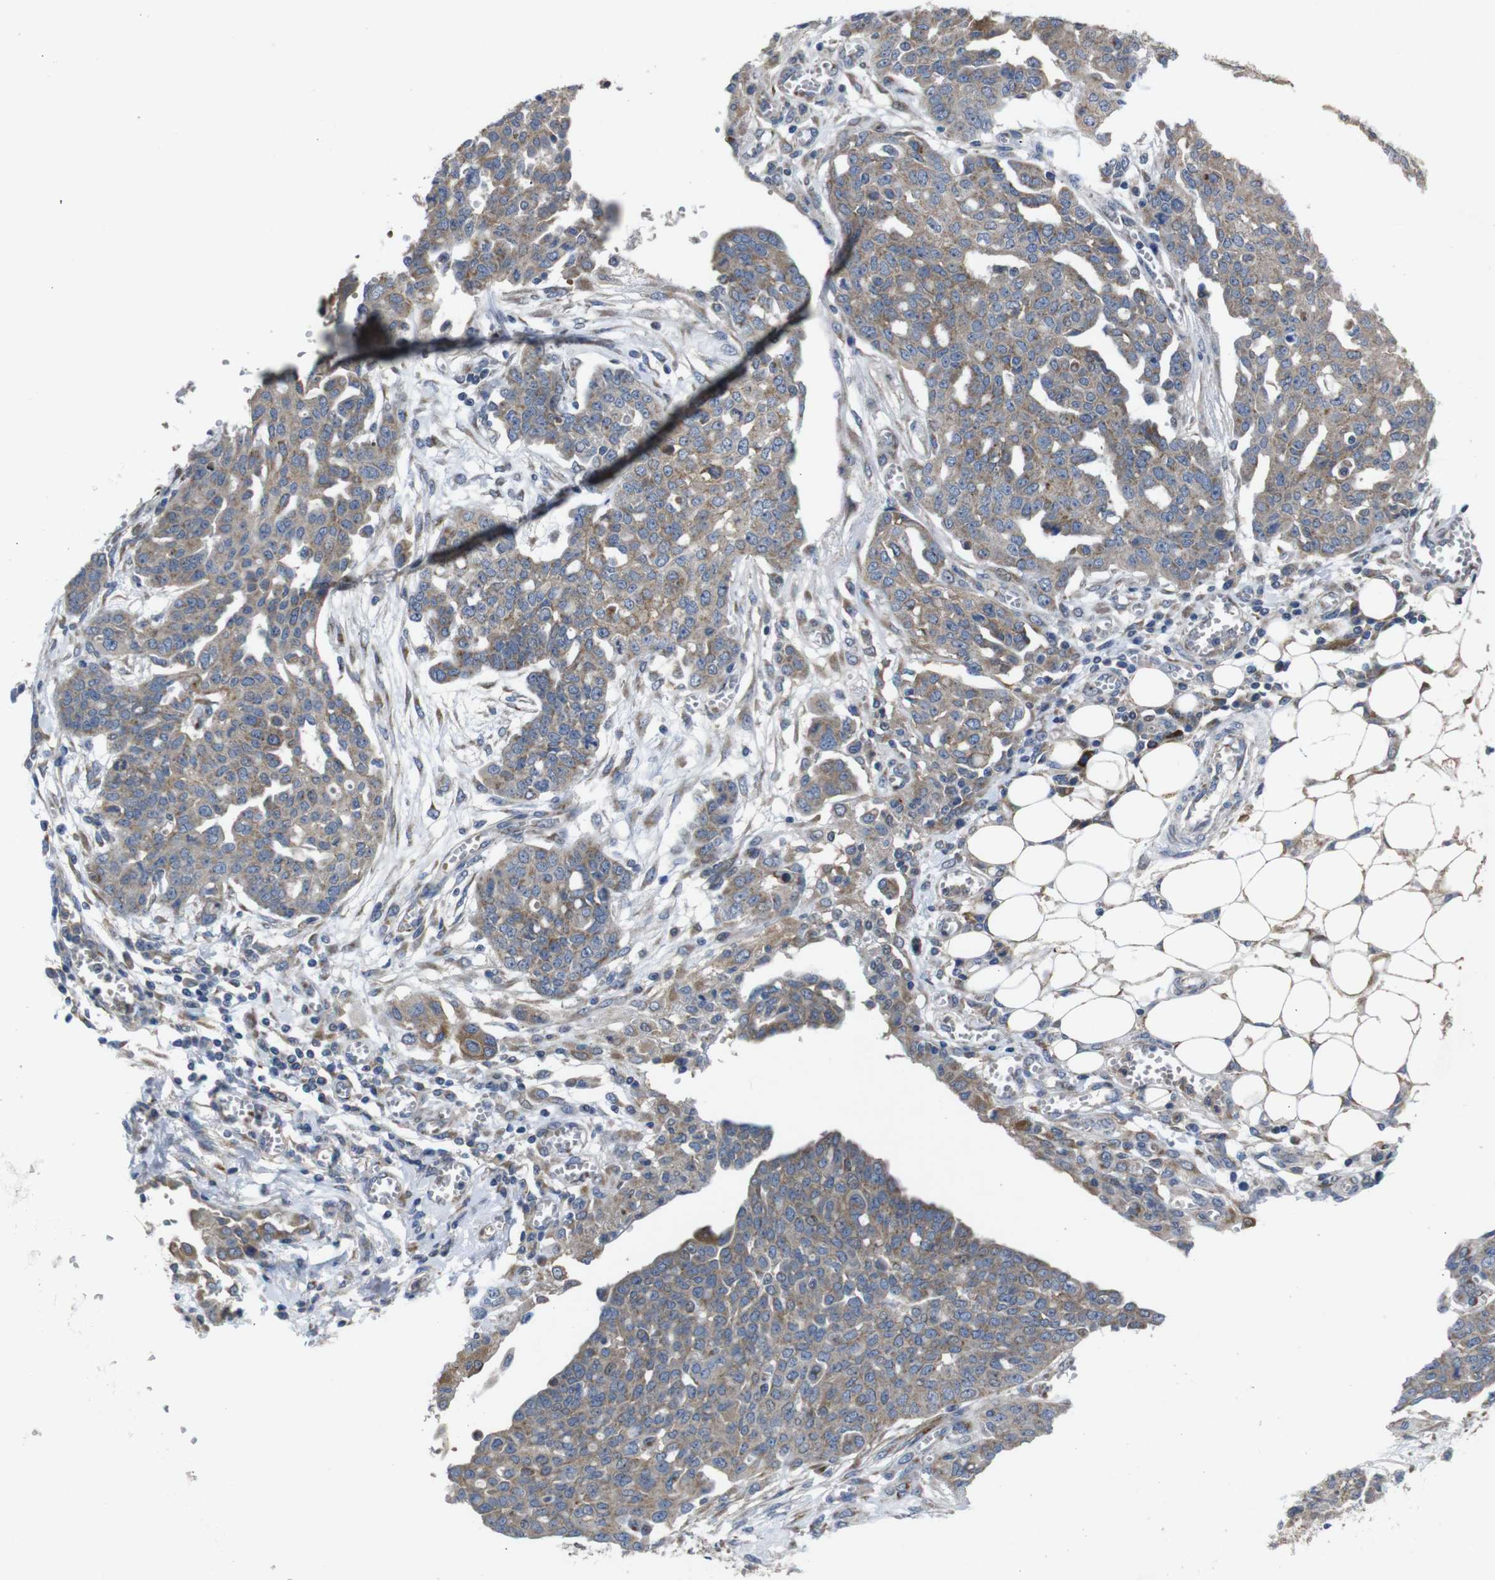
{"staining": {"intensity": "weak", "quantity": "25%-75%", "location": "cytoplasmic/membranous"}, "tissue": "ovarian cancer", "cell_type": "Tumor cells", "image_type": "cancer", "snomed": [{"axis": "morphology", "description": "Cystadenocarcinoma, serous, NOS"}, {"axis": "topography", "description": "Soft tissue"}, {"axis": "topography", "description": "Ovary"}], "caption": "Immunohistochemical staining of serous cystadenocarcinoma (ovarian) exhibits low levels of weak cytoplasmic/membranous protein expression in approximately 25%-75% of tumor cells. (brown staining indicates protein expression, while blue staining denotes nuclei).", "gene": "CHST10", "patient": {"sex": "female", "age": 57}}